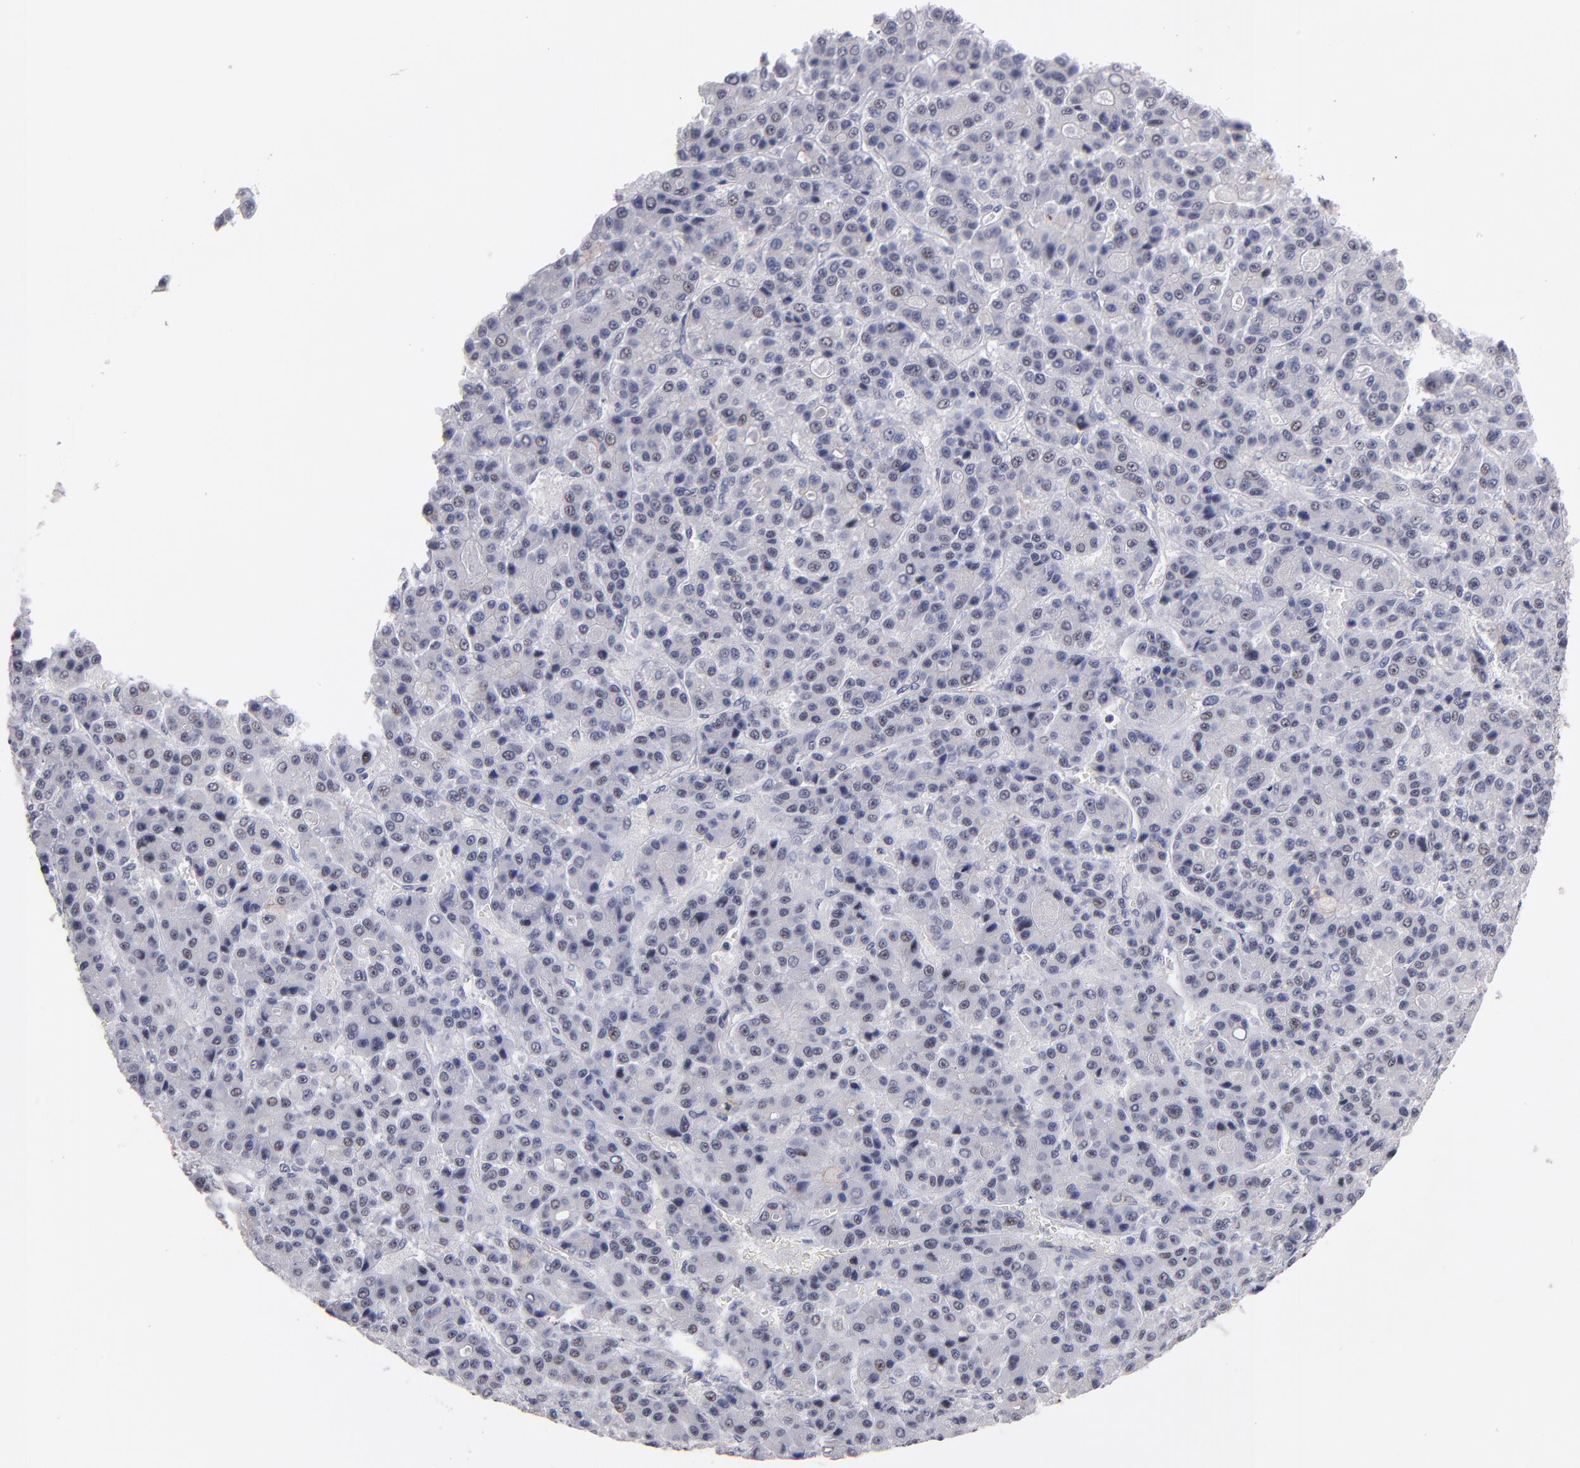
{"staining": {"intensity": "negative", "quantity": "none", "location": "none"}, "tissue": "liver cancer", "cell_type": "Tumor cells", "image_type": "cancer", "snomed": [{"axis": "morphology", "description": "Carcinoma, Hepatocellular, NOS"}, {"axis": "topography", "description": "Liver"}], "caption": "Liver cancer was stained to show a protein in brown. There is no significant positivity in tumor cells.", "gene": "RAF1", "patient": {"sex": "male", "age": 70}}